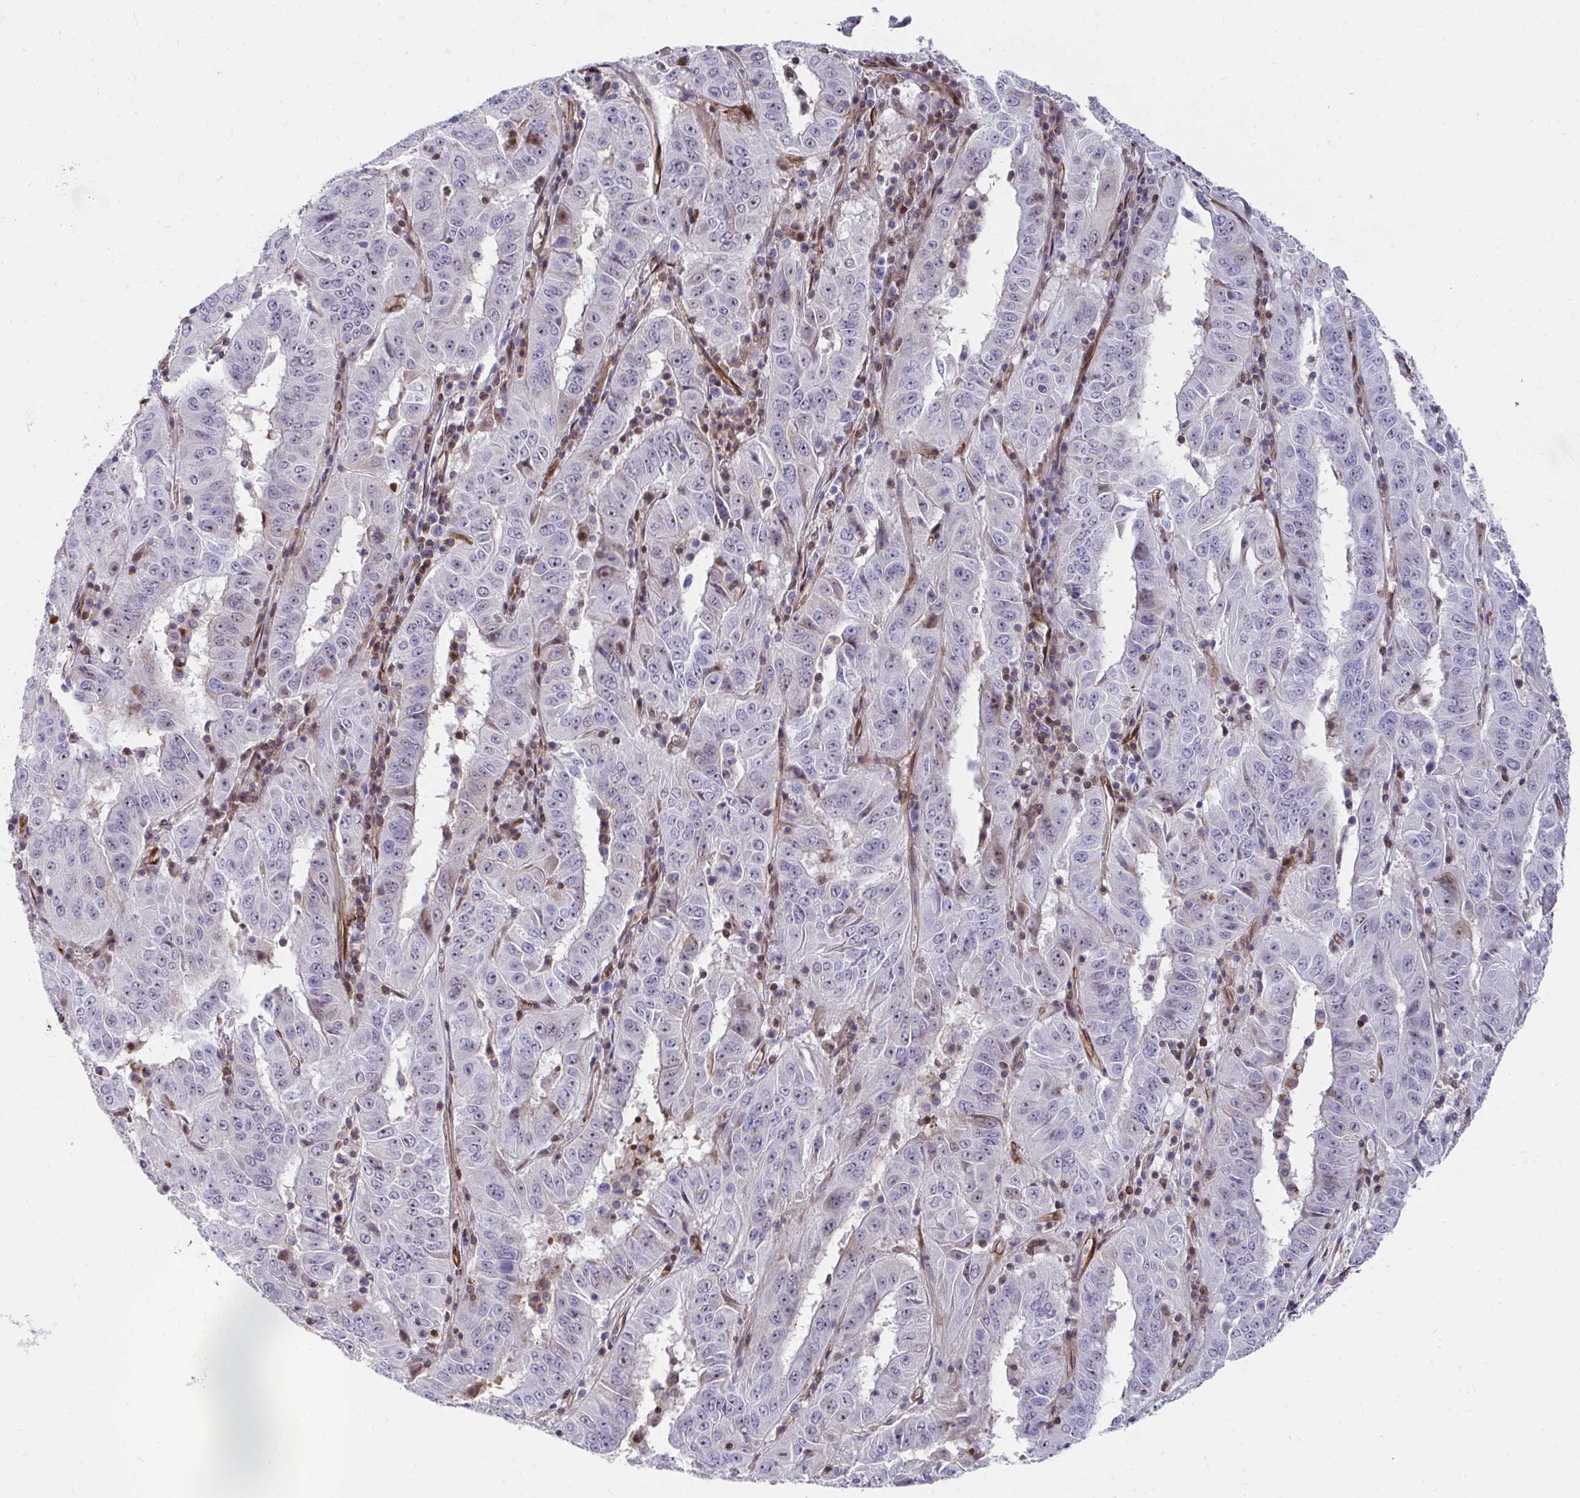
{"staining": {"intensity": "weak", "quantity": "<25%", "location": "nuclear"}, "tissue": "pancreatic cancer", "cell_type": "Tumor cells", "image_type": "cancer", "snomed": [{"axis": "morphology", "description": "Adenocarcinoma, NOS"}, {"axis": "topography", "description": "Pancreas"}], "caption": "IHC of pancreatic cancer (adenocarcinoma) shows no positivity in tumor cells. (Immunohistochemistry, brightfield microscopy, high magnification).", "gene": "FOXN3", "patient": {"sex": "male", "age": 63}}